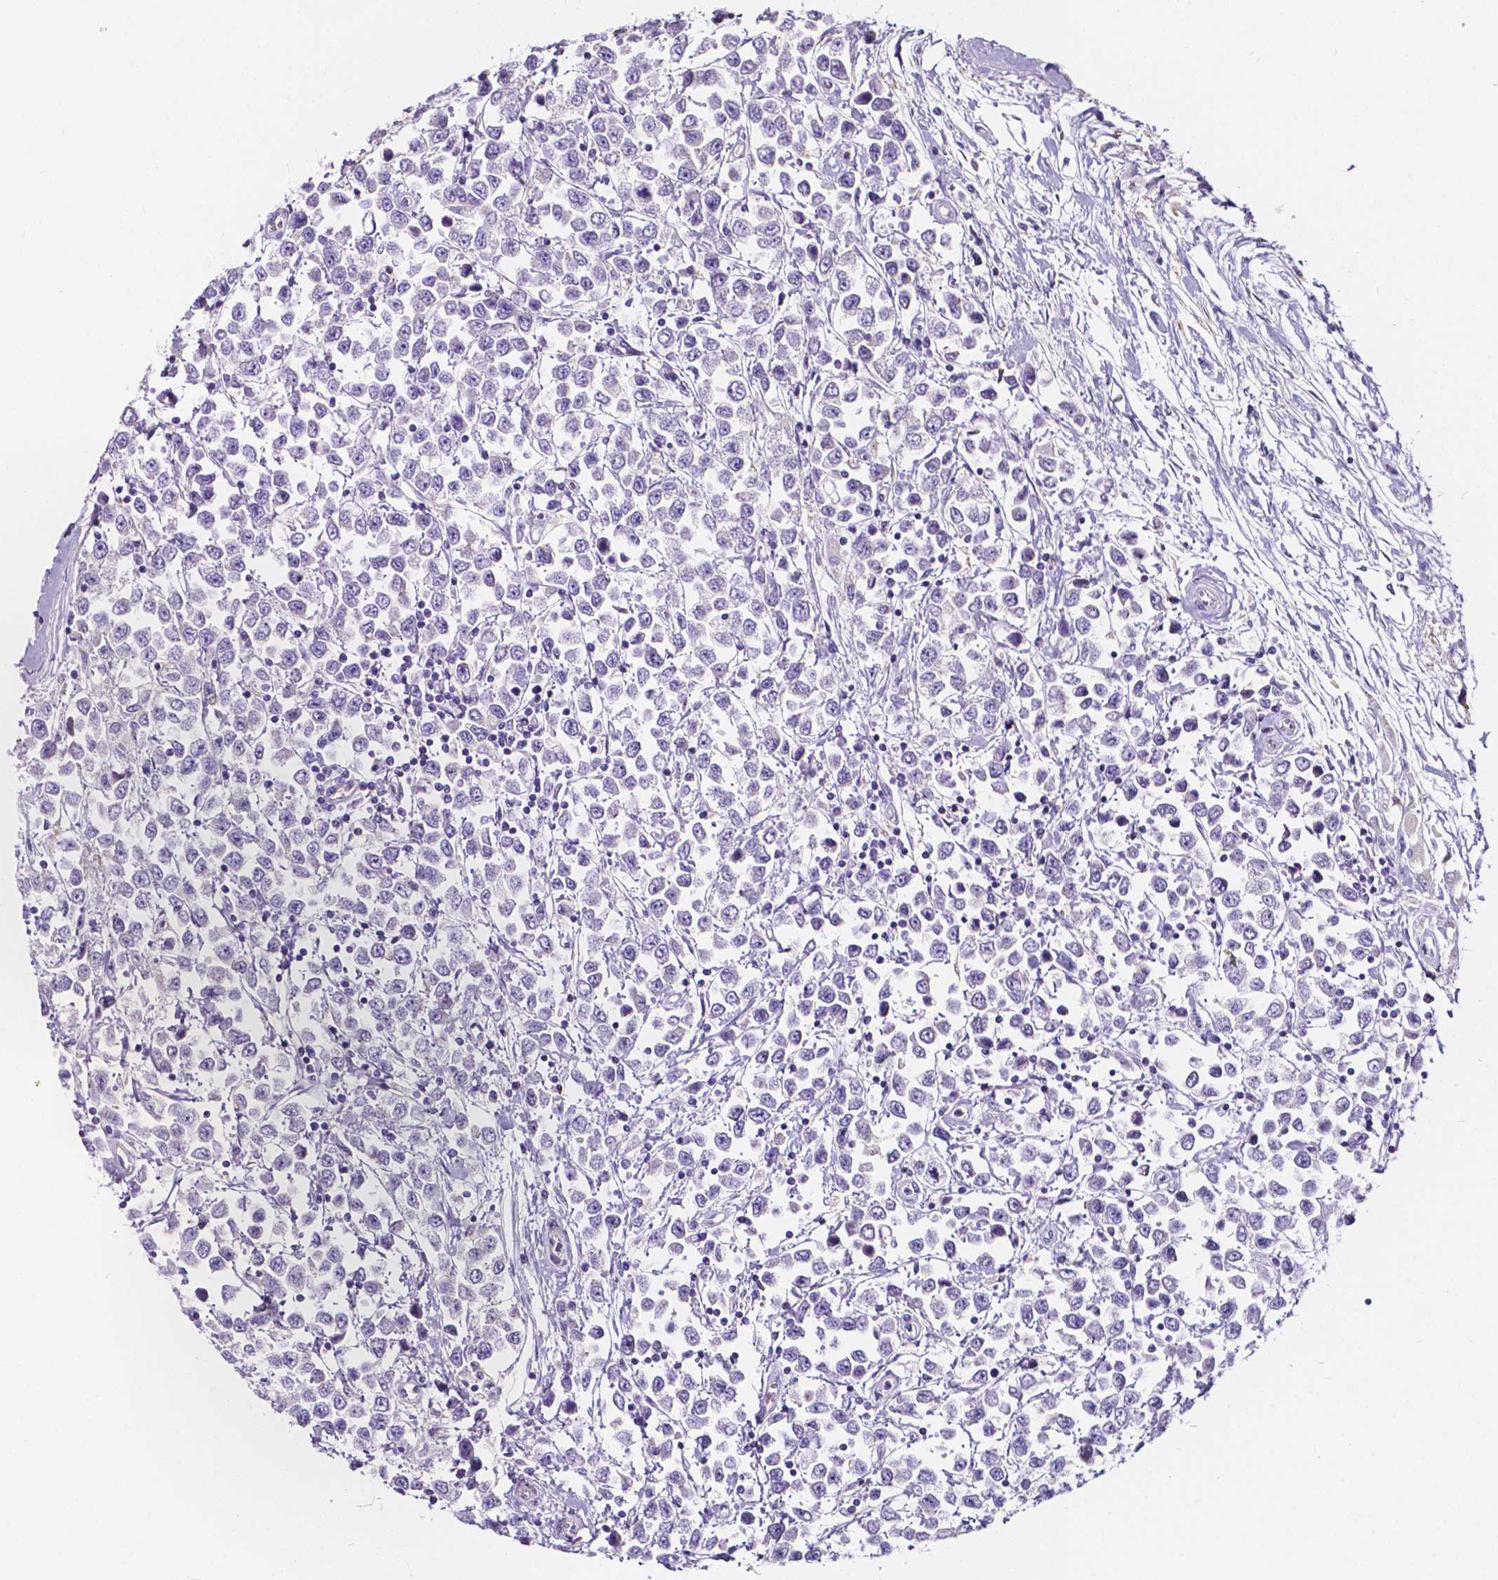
{"staining": {"intensity": "negative", "quantity": "none", "location": "none"}, "tissue": "testis cancer", "cell_type": "Tumor cells", "image_type": "cancer", "snomed": [{"axis": "morphology", "description": "Seminoma, NOS"}, {"axis": "topography", "description": "Testis"}], "caption": "A photomicrograph of human testis cancer is negative for staining in tumor cells.", "gene": "CLSTN2", "patient": {"sex": "male", "age": 34}}